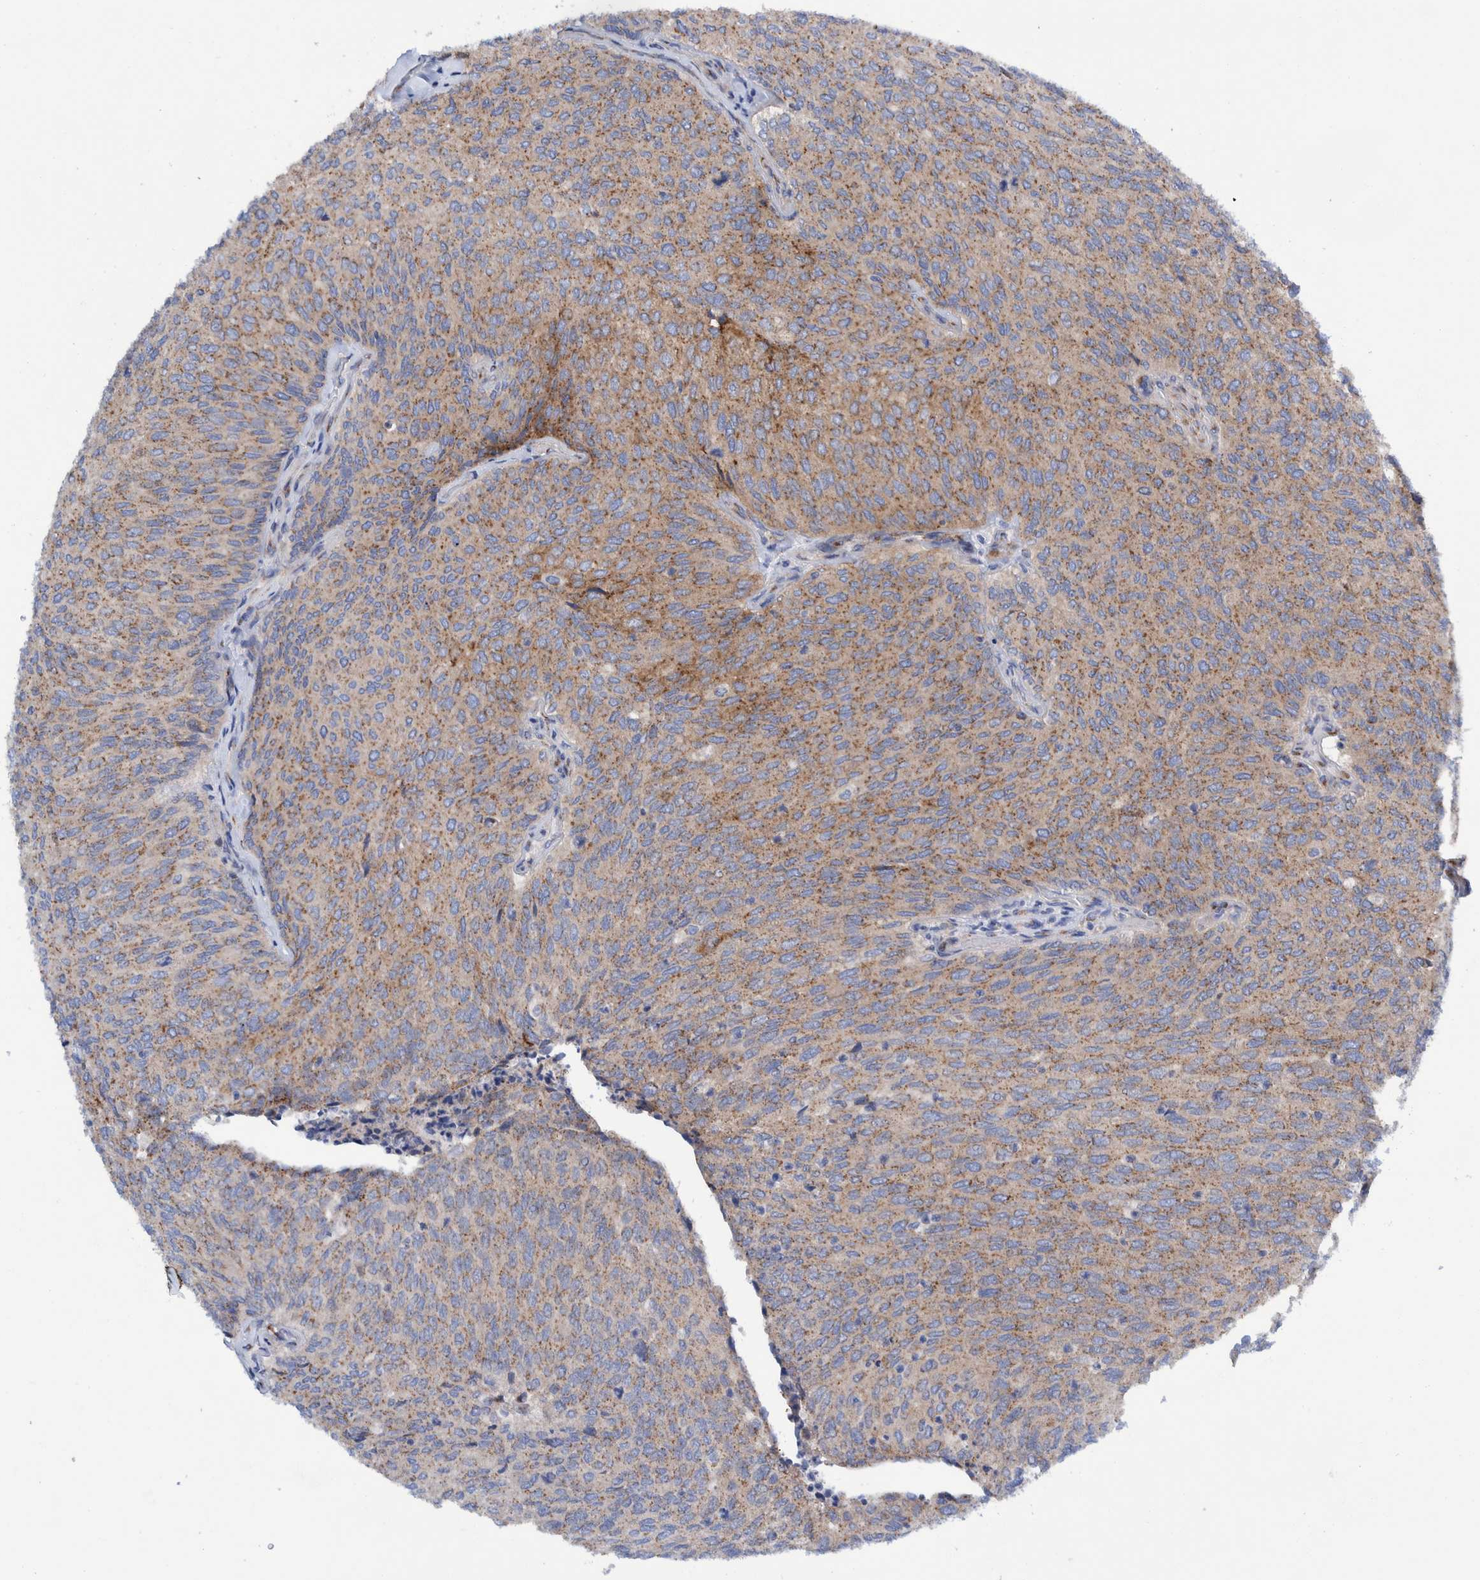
{"staining": {"intensity": "moderate", "quantity": ">75%", "location": "cytoplasmic/membranous"}, "tissue": "urothelial cancer", "cell_type": "Tumor cells", "image_type": "cancer", "snomed": [{"axis": "morphology", "description": "Urothelial carcinoma, Low grade"}, {"axis": "topography", "description": "Urinary bladder"}], "caption": "A histopathology image of low-grade urothelial carcinoma stained for a protein shows moderate cytoplasmic/membranous brown staining in tumor cells. (IHC, brightfield microscopy, high magnification).", "gene": "TRIM58", "patient": {"sex": "female", "age": 79}}